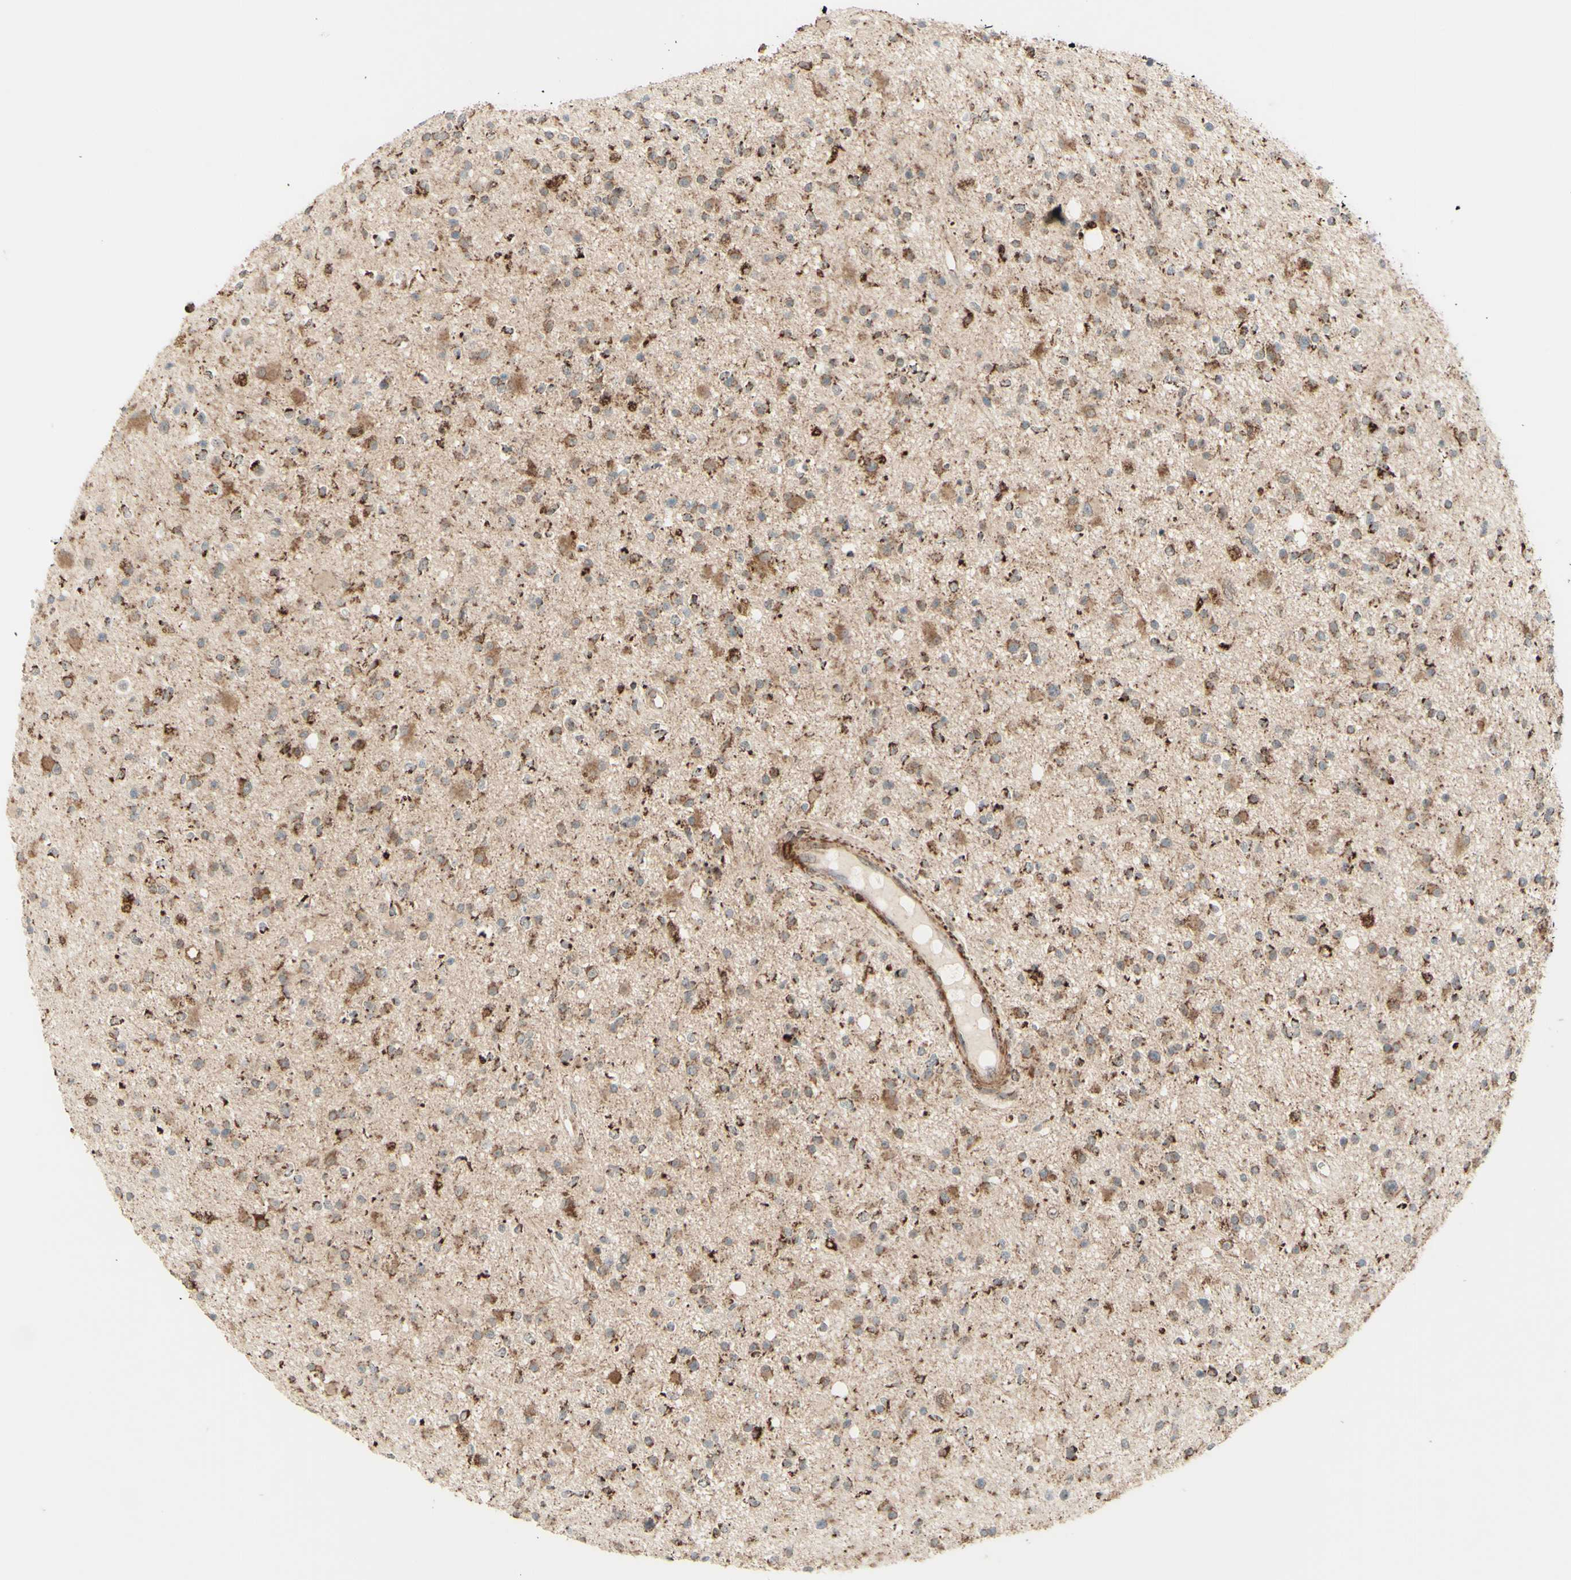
{"staining": {"intensity": "moderate", "quantity": ">75%", "location": "cytoplasmic/membranous"}, "tissue": "glioma", "cell_type": "Tumor cells", "image_type": "cancer", "snomed": [{"axis": "morphology", "description": "Glioma, malignant, High grade"}, {"axis": "topography", "description": "Brain"}], "caption": "Immunohistochemical staining of human malignant high-grade glioma displays moderate cytoplasmic/membranous protein expression in about >75% of tumor cells. (DAB (3,3'-diaminobenzidine) = brown stain, brightfield microscopy at high magnification).", "gene": "DHRS3", "patient": {"sex": "male", "age": 33}}